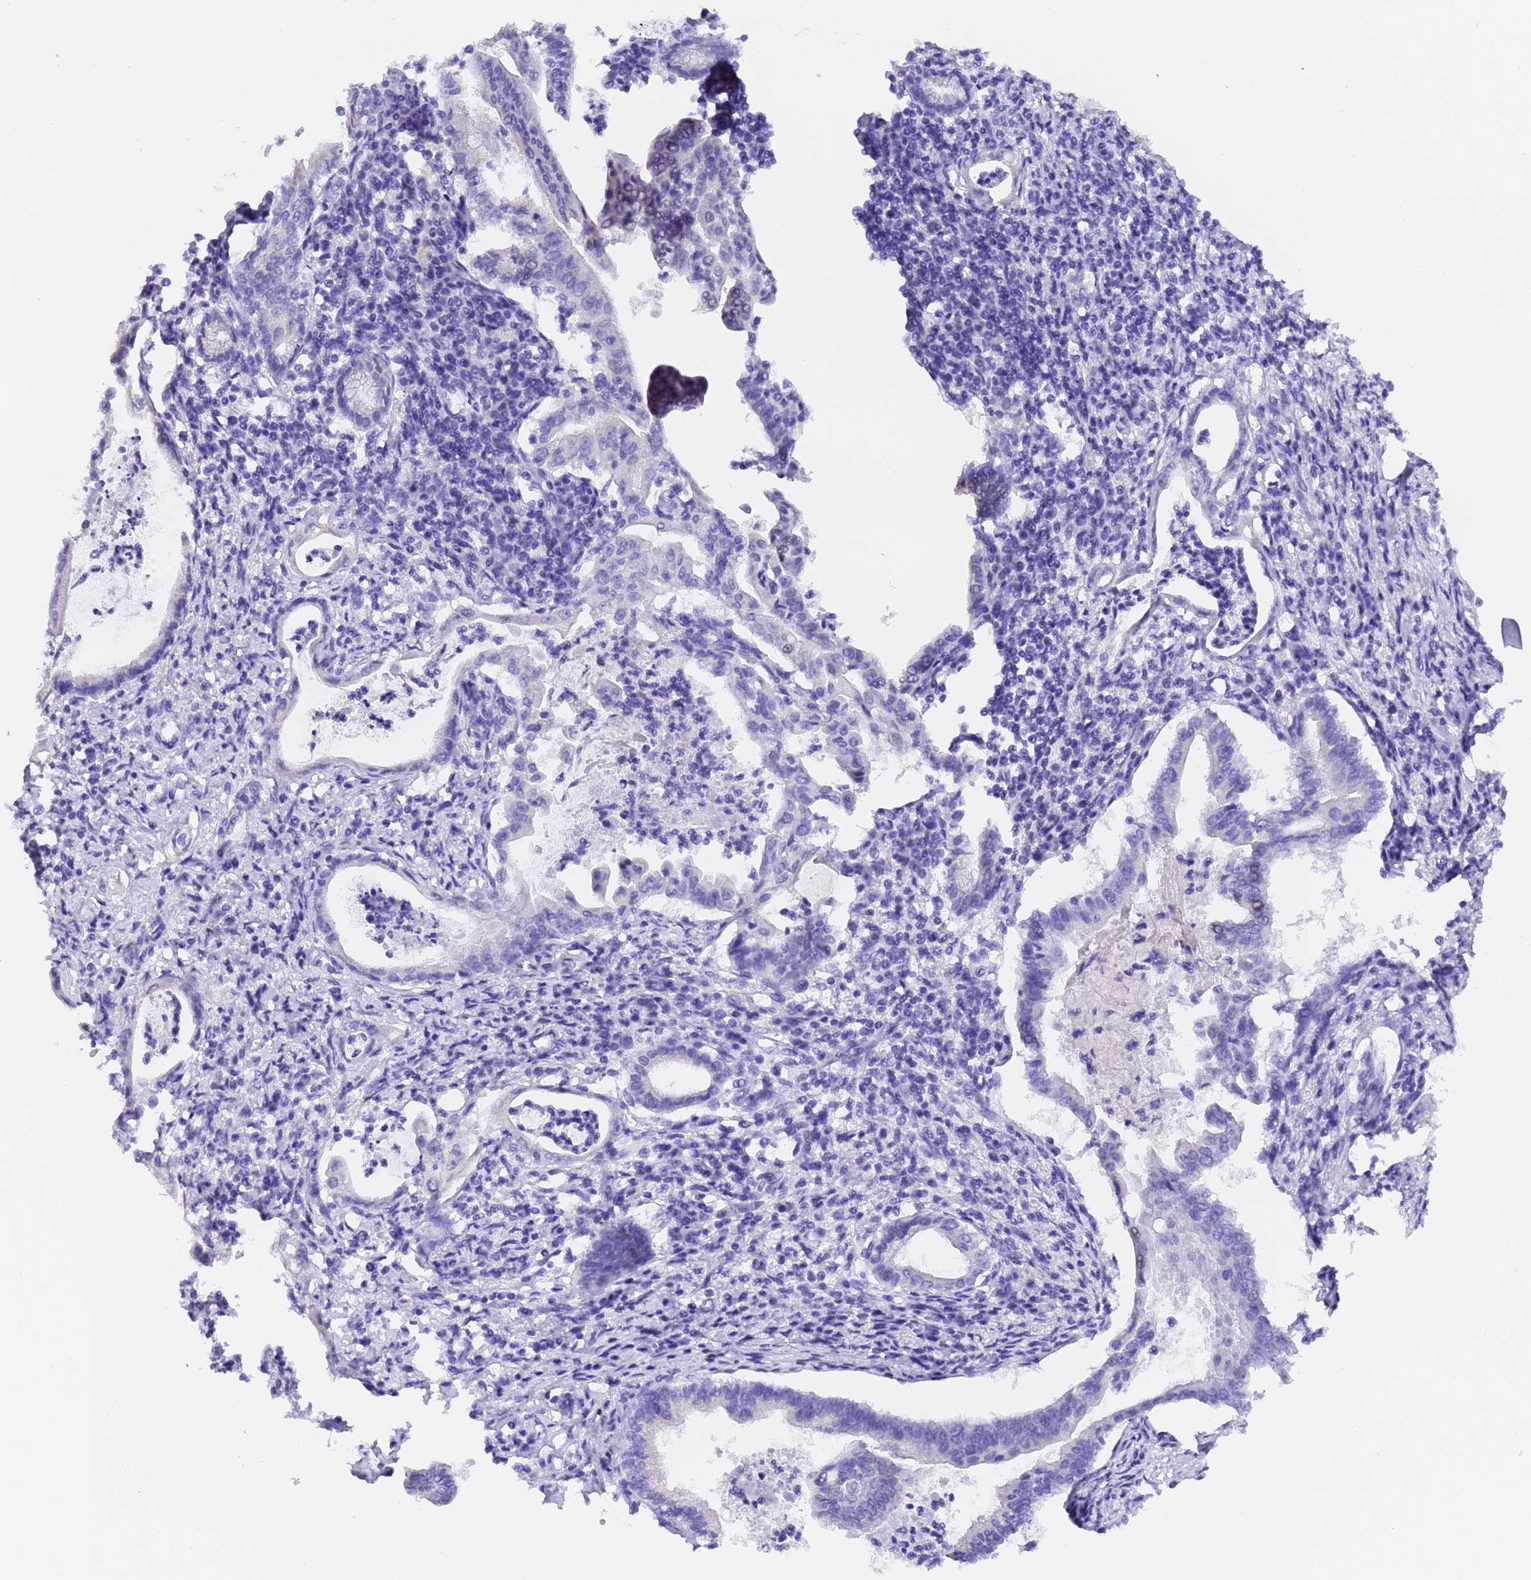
{"staining": {"intensity": "negative", "quantity": "none", "location": "none"}, "tissue": "pancreatic cancer", "cell_type": "Tumor cells", "image_type": "cancer", "snomed": [{"axis": "morphology", "description": "Adenocarcinoma, NOS"}, {"axis": "topography", "description": "Pancreas"}], "caption": "Tumor cells are negative for brown protein staining in adenocarcinoma (pancreatic).", "gene": "GABRA1", "patient": {"sex": "female", "age": 55}}